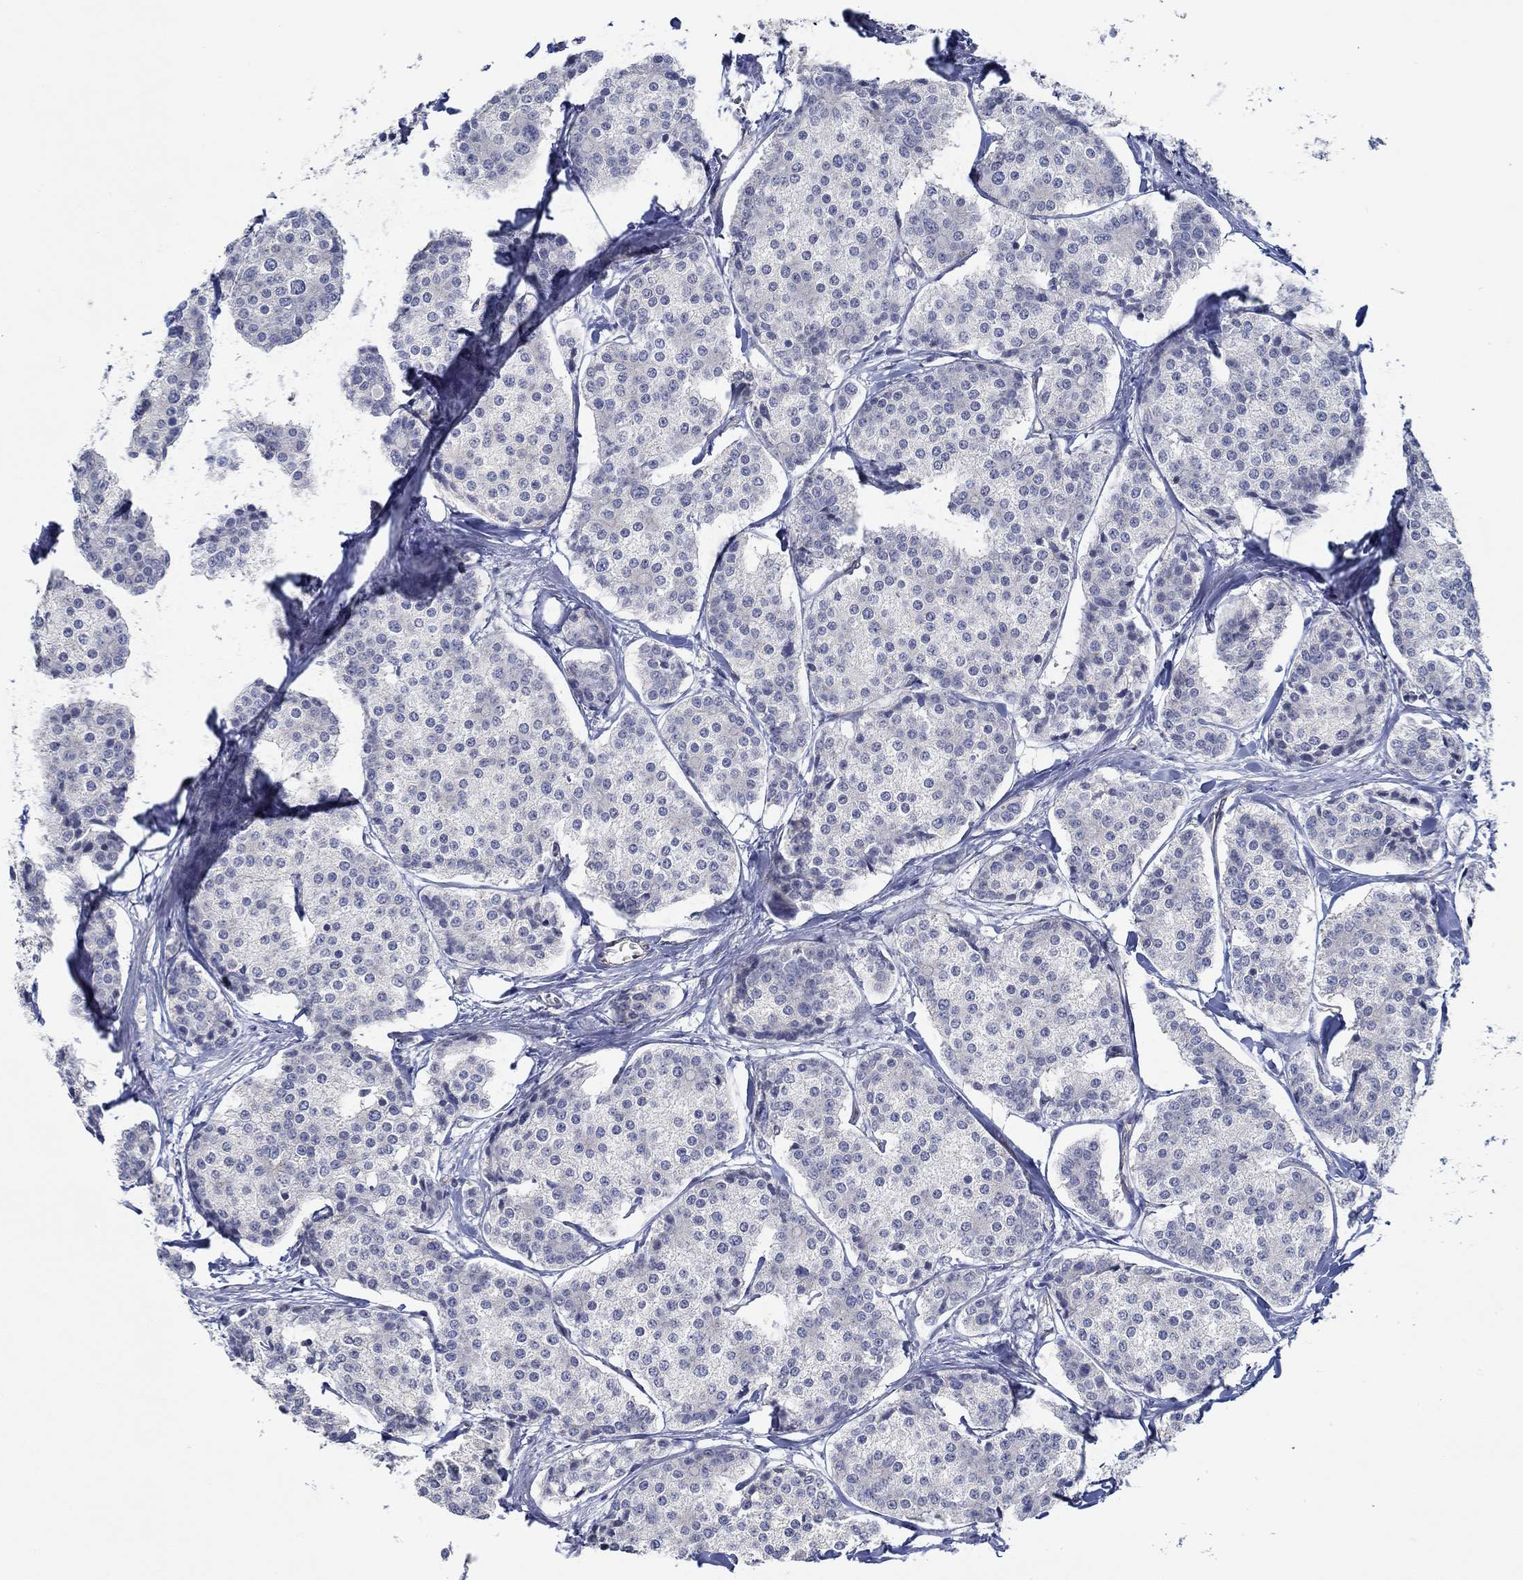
{"staining": {"intensity": "negative", "quantity": "none", "location": "none"}, "tissue": "carcinoid", "cell_type": "Tumor cells", "image_type": "cancer", "snomed": [{"axis": "morphology", "description": "Carcinoid, malignant, NOS"}, {"axis": "topography", "description": "Small intestine"}], "caption": "The IHC image has no significant staining in tumor cells of malignant carcinoid tissue.", "gene": "GJA5", "patient": {"sex": "female", "age": 65}}